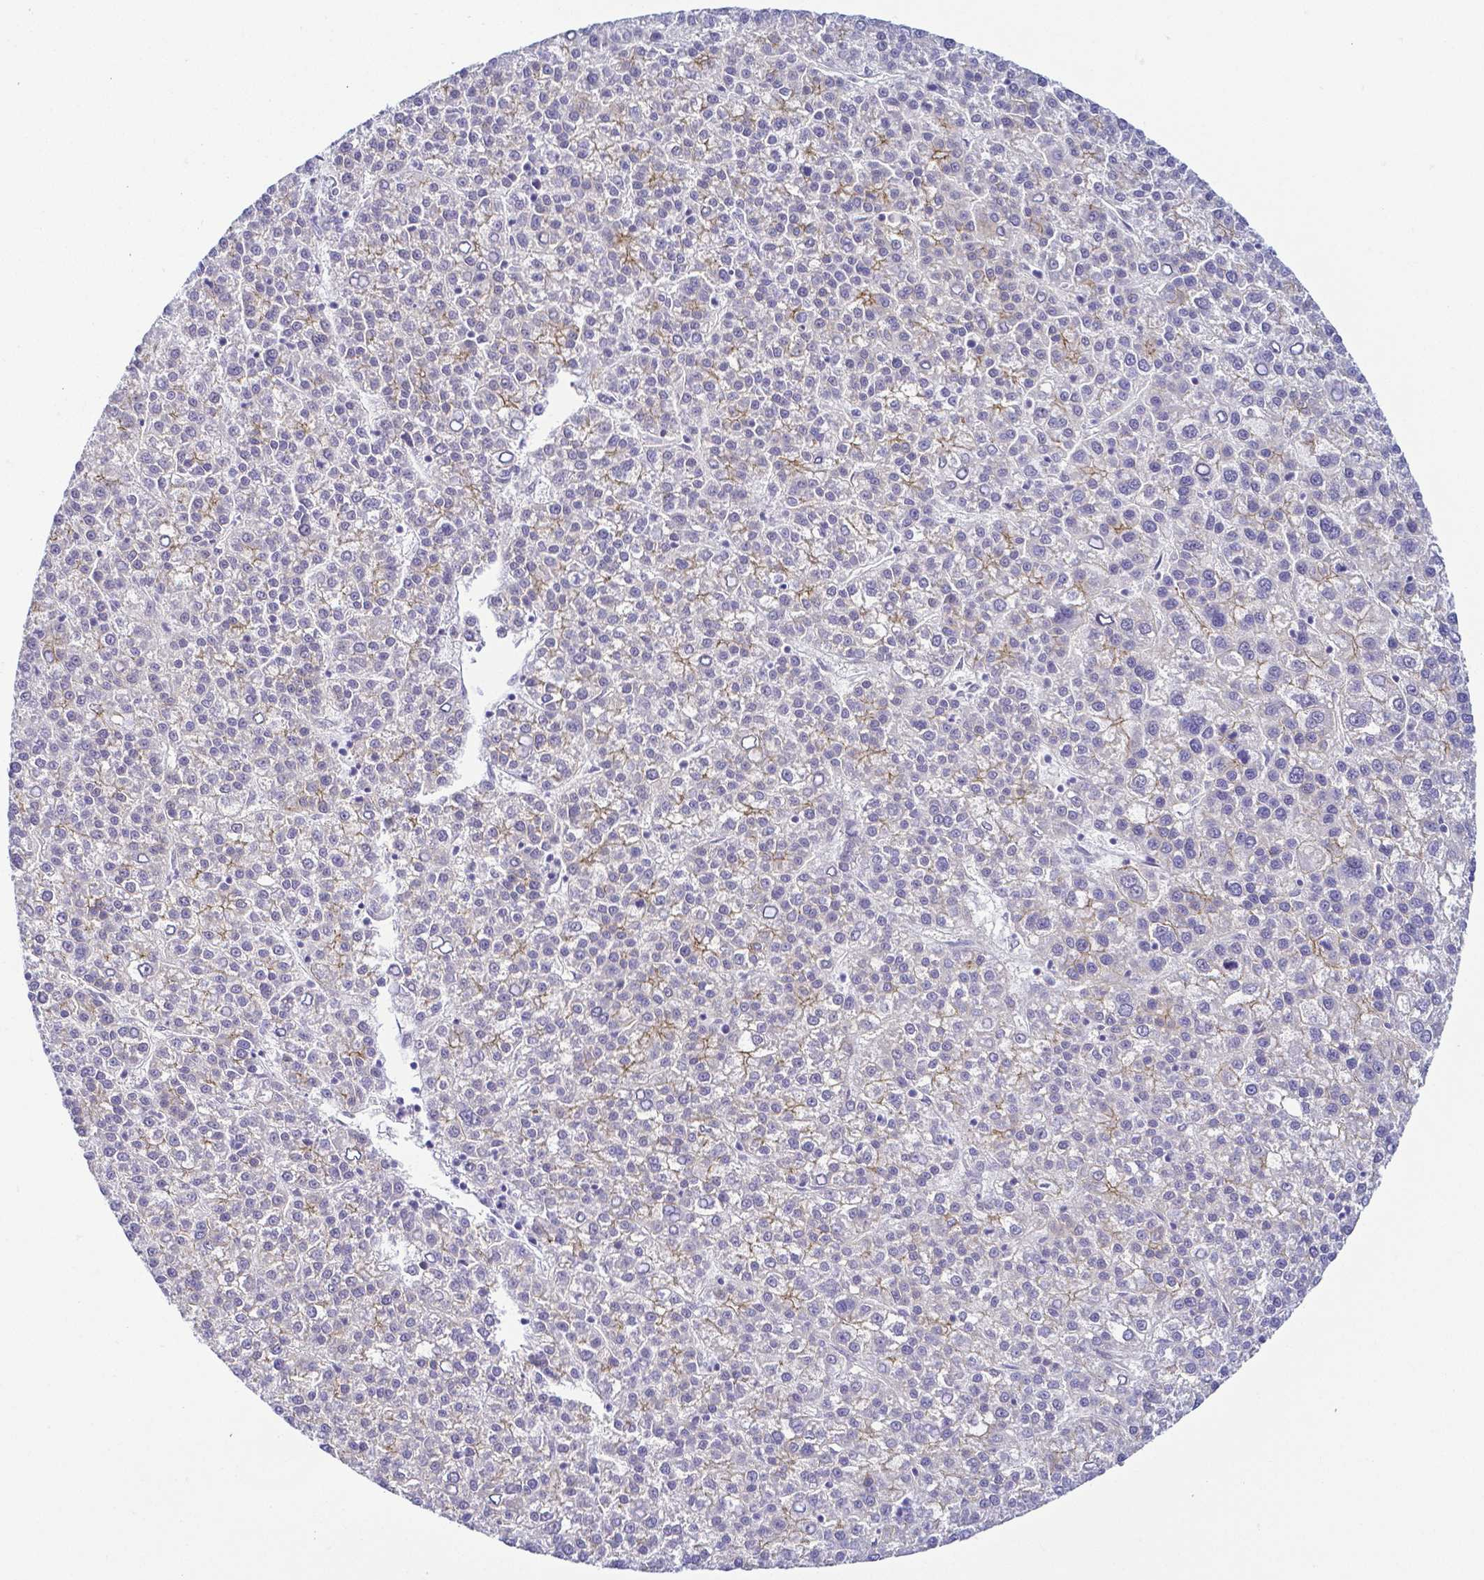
{"staining": {"intensity": "moderate", "quantity": "<25%", "location": "cytoplasmic/membranous"}, "tissue": "liver cancer", "cell_type": "Tumor cells", "image_type": "cancer", "snomed": [{"axis": "morphology", "description": "Carcinoma, Hepatocellular, NOS"}, {"axis": "topography", "description": "Liver"}], "caption": "An image of liver hepatocellular carcinoma stained for a protein exhibits moderate cytoplasmic/membranous brown staining in tumor cells.", "gene": "FAM83G", "patient": {"sex": "female", "age": 58}}